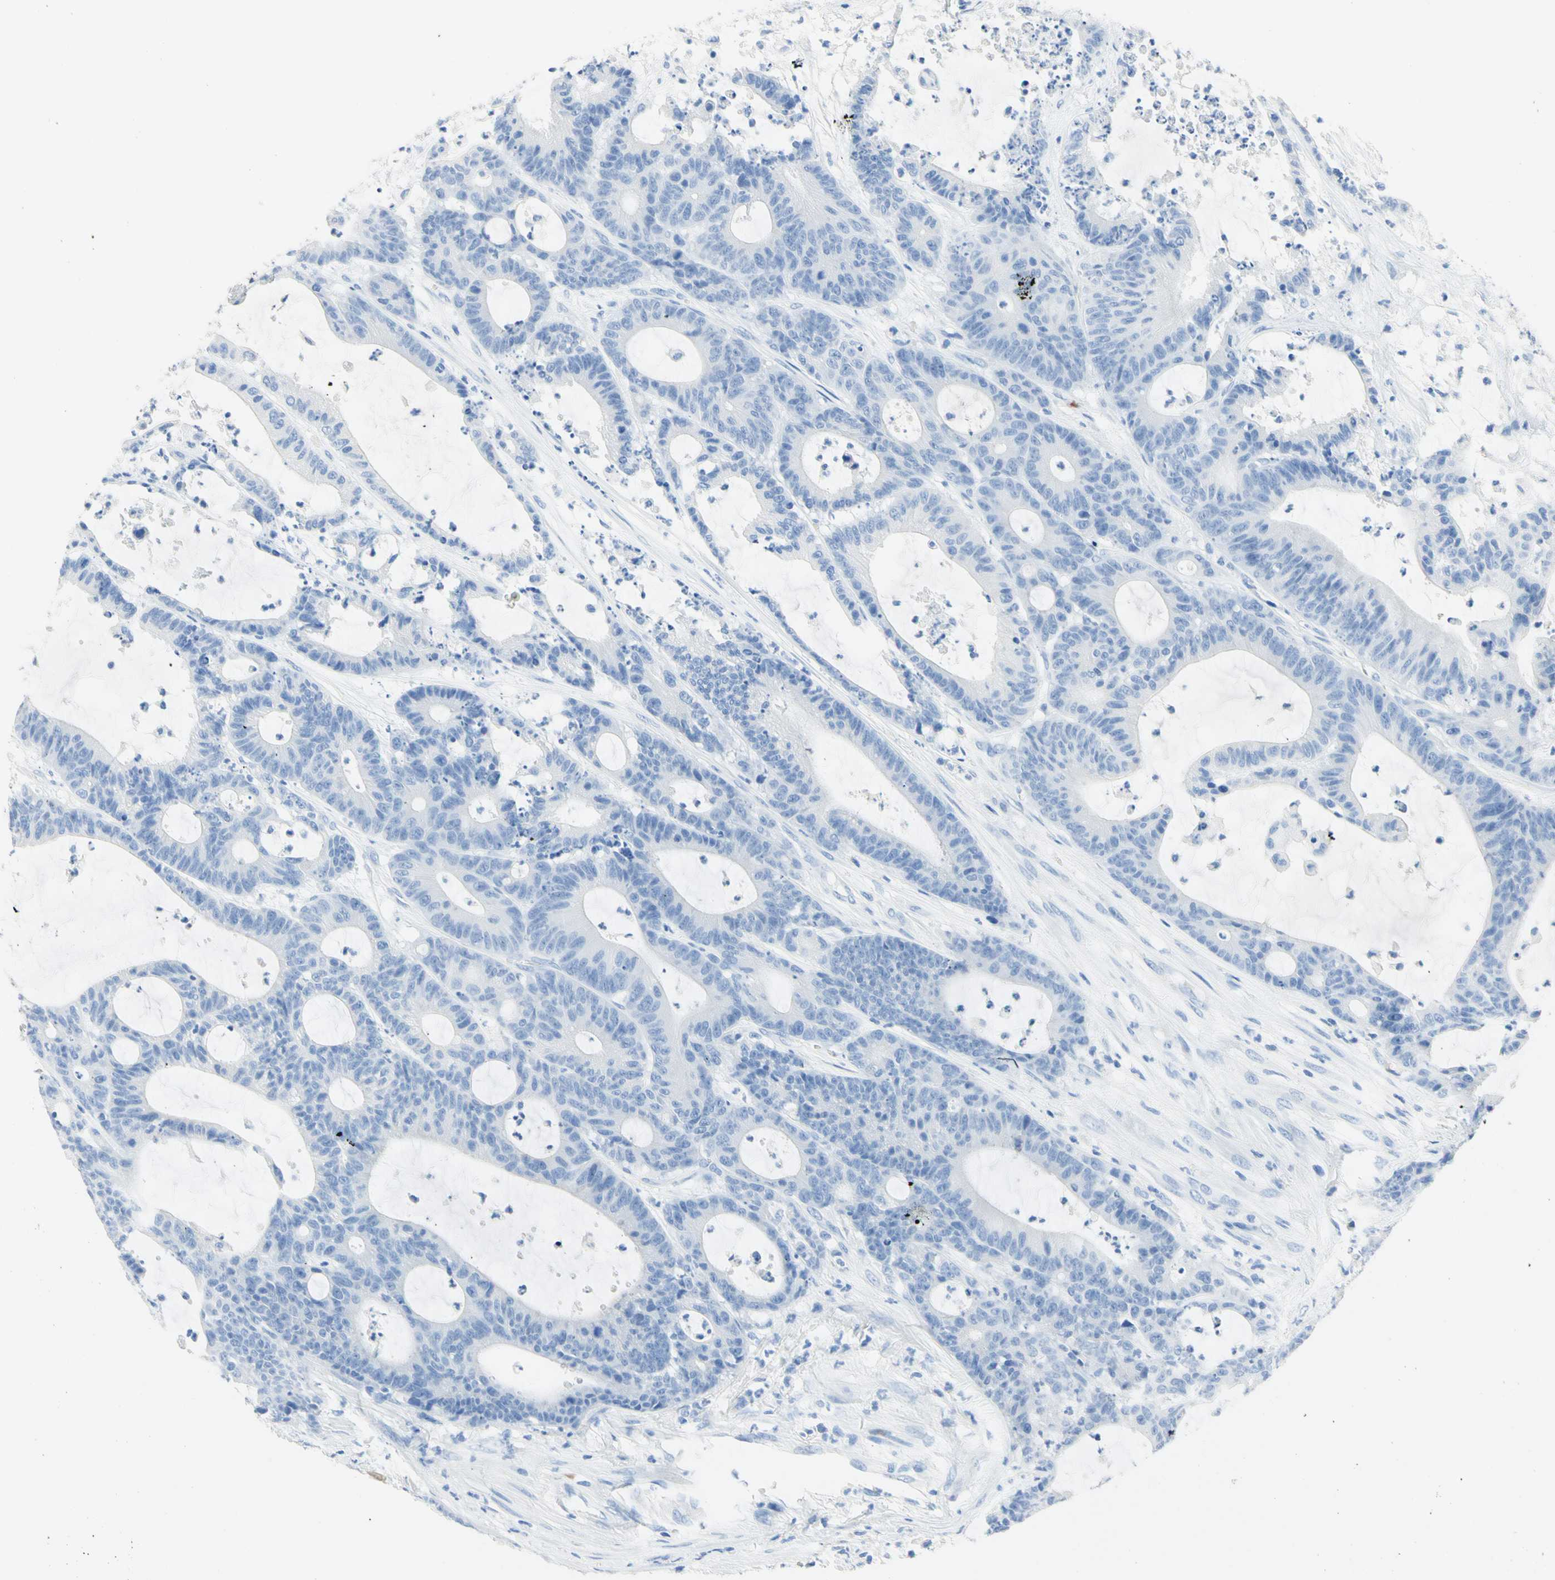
{"staining": {"intensity": "negative", "quantity": "none", "location": "none"}, "tissue": "colorectal cancer", "cell_type": "Tumor cells", "image_type": "cancer", "snomed": [{"axis": "morphology", "description": "Adenocarcinoma, NOS"}, {"axis": "topography", "description": "Colon"}], "caption": "This micrograph is of colorectal cancer (adenocarcinoma) stained with immunohistochemistry (IHC) to label a protein in brown with the nuclei are counter-stained blue. There is no expression in tumor cells.", "gene": "IL6ST", "patient": {"sex": "female", "age": 84}}